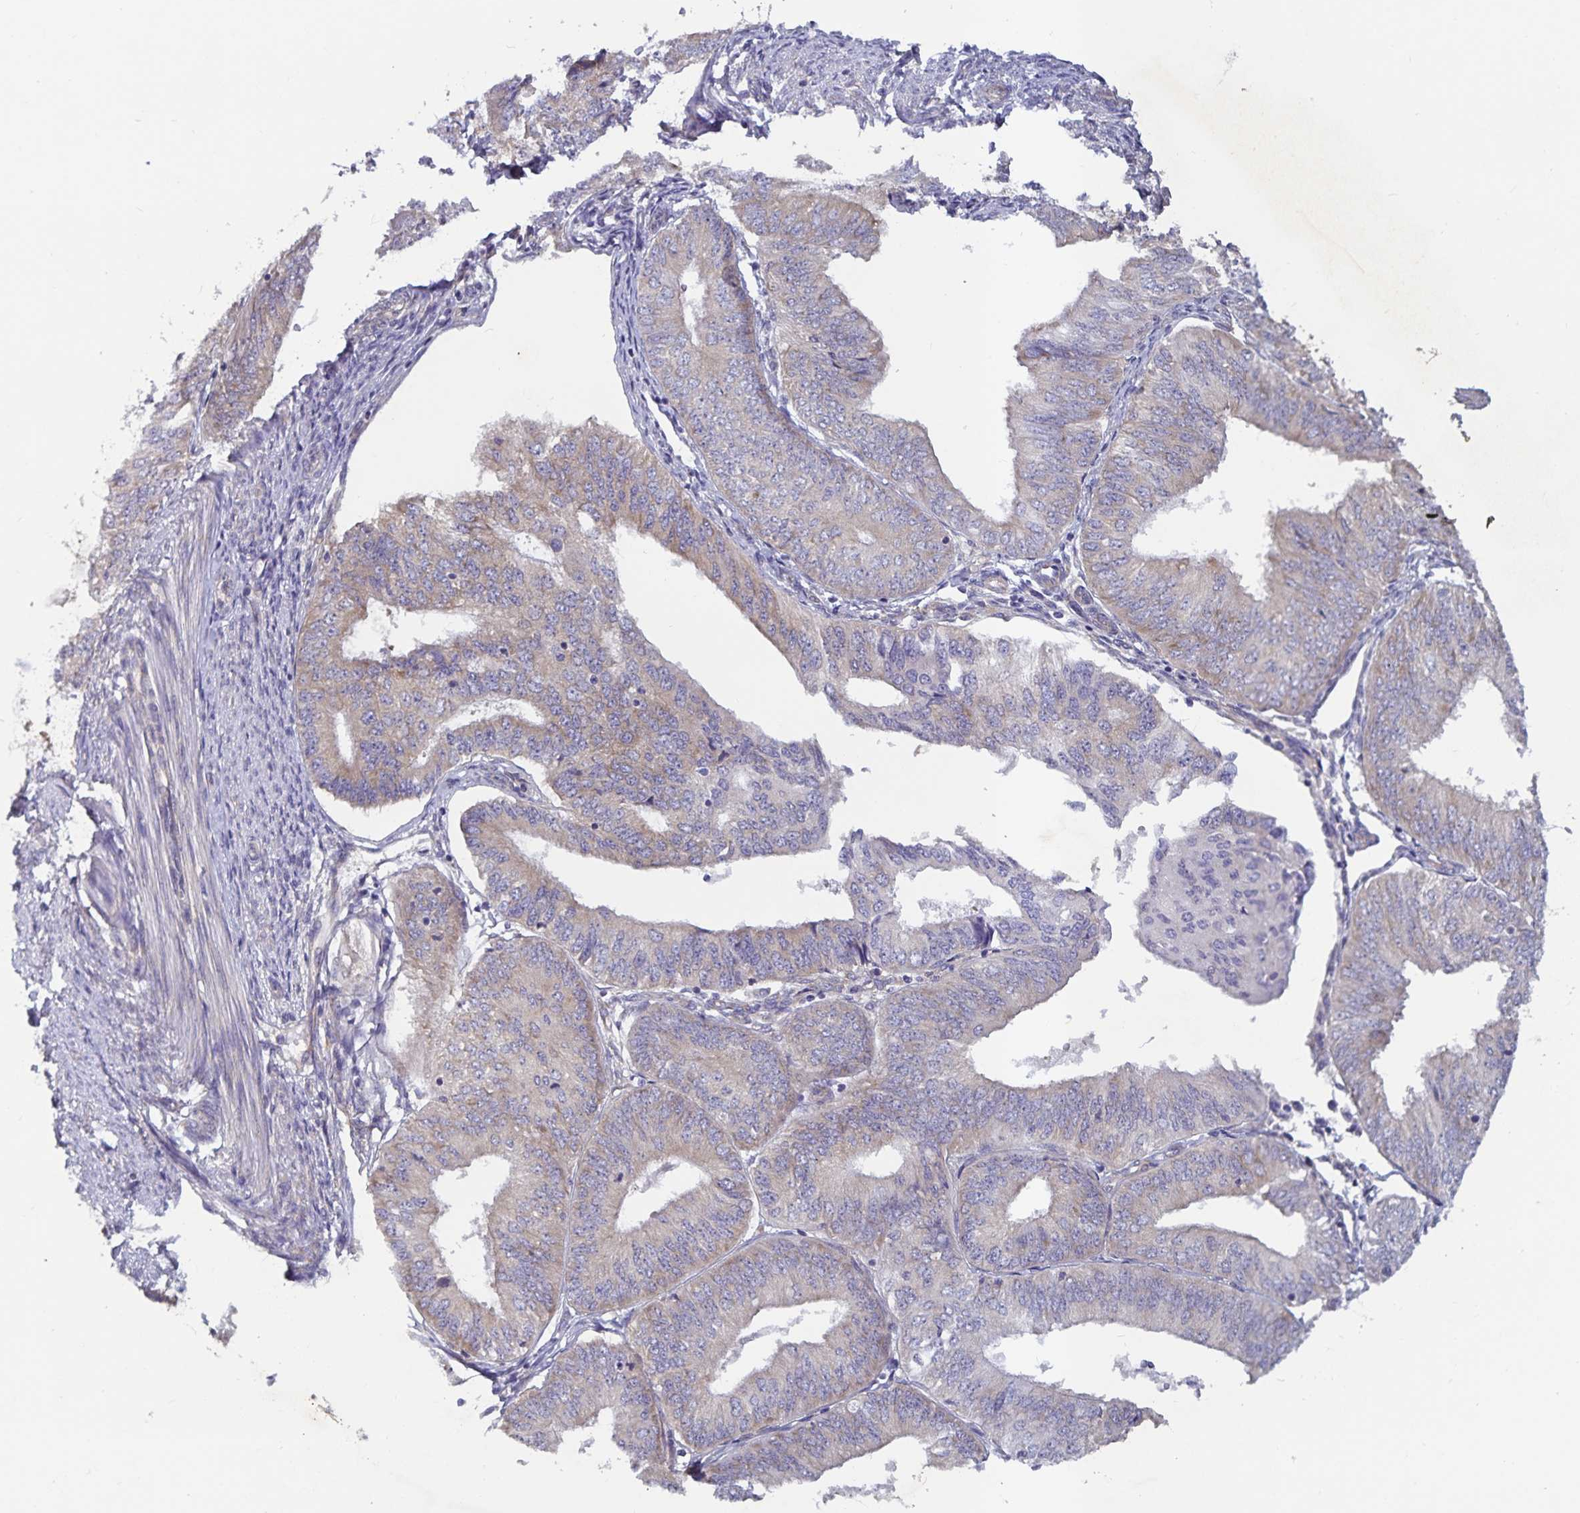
{"staining": {"intensity": "weak", "quantity": "<25%", "location": "cytoplasmic/membranous"}, "tissue": "endometrial cancer", "cell_type": "Tumor cells", "image_type": "cancer", "snomed": [{"axis": "morphology", "description": "Adenocarcinoma, NOS"}, {"axis": "topography", "description": "Endometrium"}], "caption": "Human adenocarcinoma (endometrial) stained for a protein using IHC demonstrates no staining in tumor cells.", "gene": "FAM120A", "patient": {"sex": "female", "age": 58}}